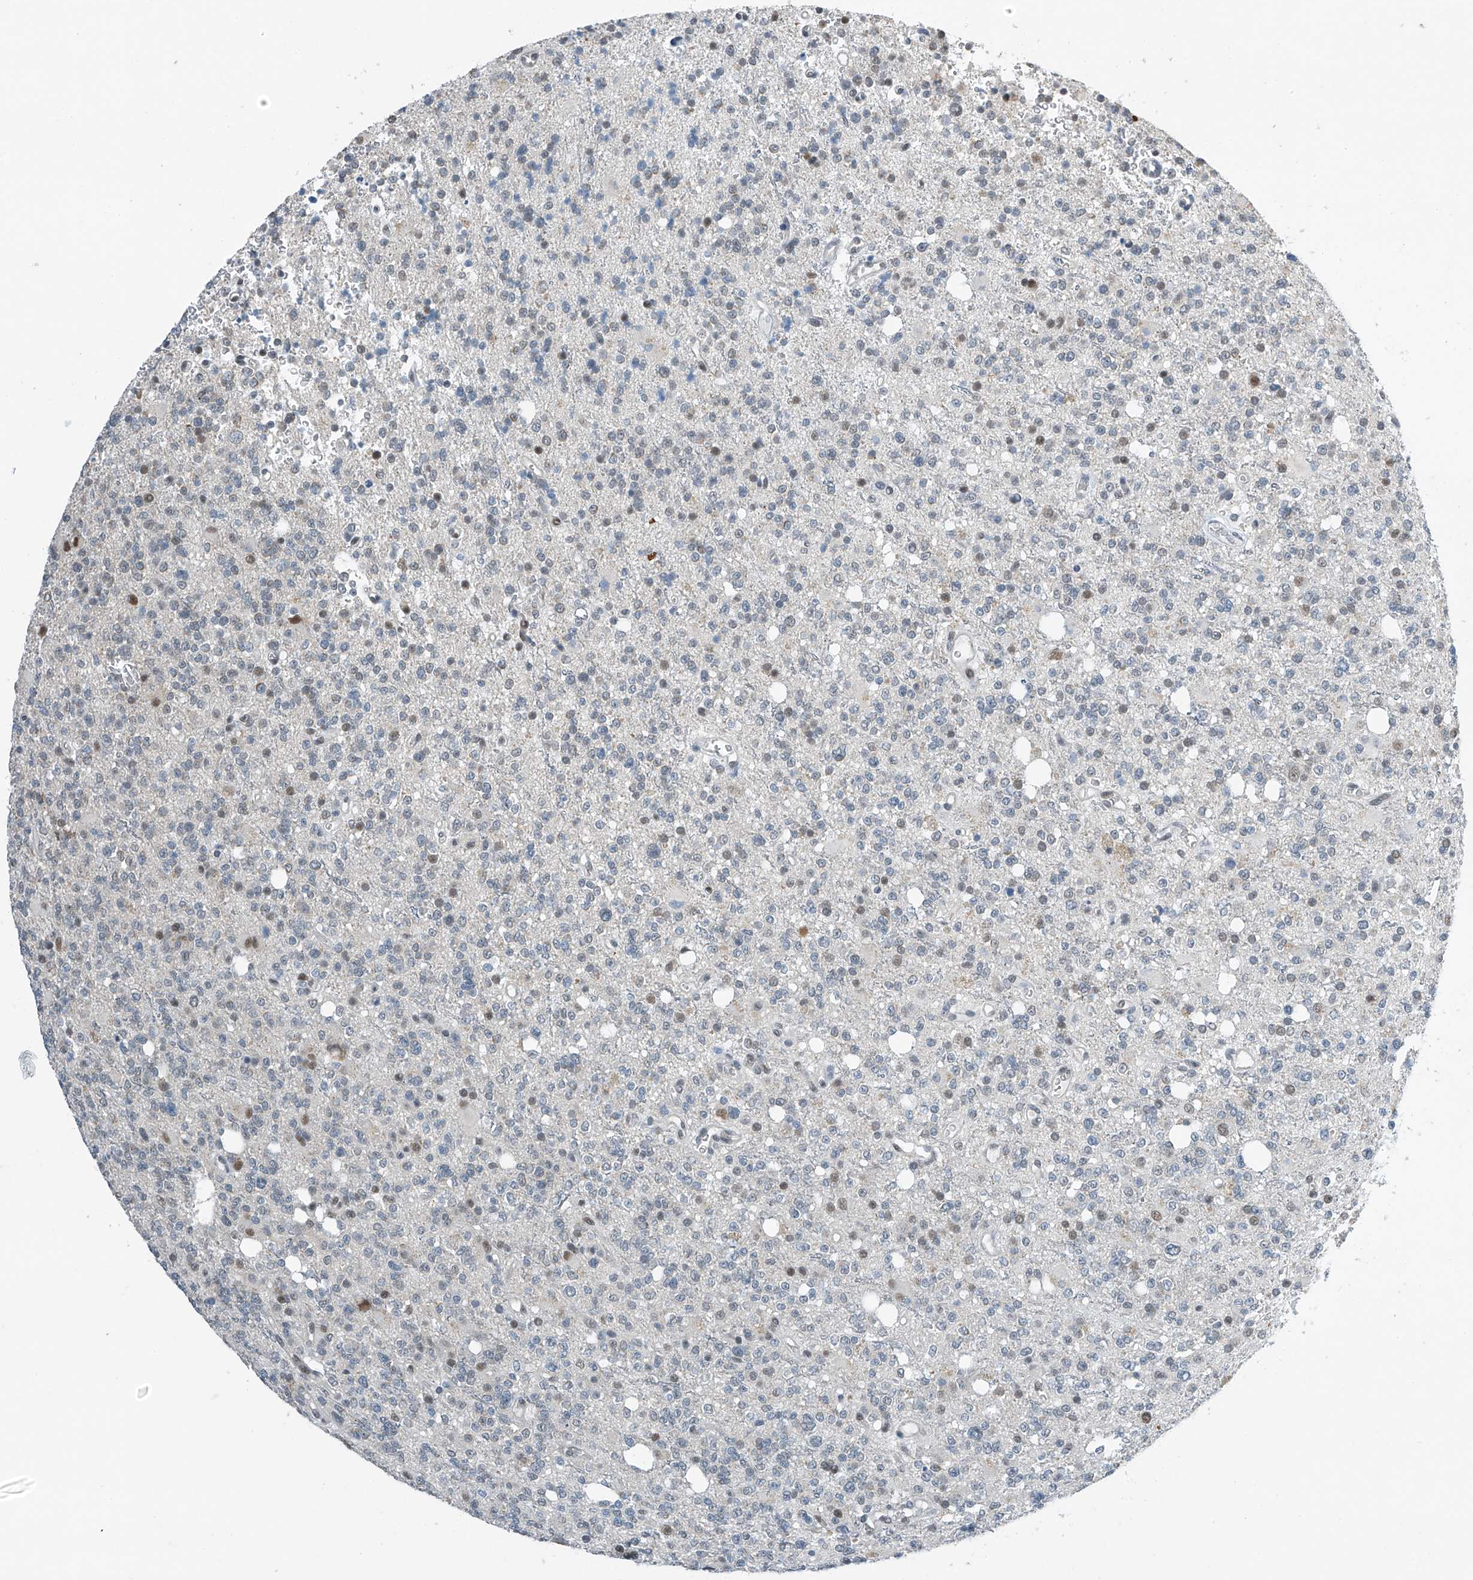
{"staining": {"intensity": "negative", "quantity": "none", "location": "none"}, "tissue": "glioma", "cell_type": "Tumor cells", "image_type": "cancer", "snomed": [{"axis": "morphology", "description": "Glioma, malignant, High grade"}, {"axis": "topography", "description": "Brain"}], "caption": "Image shows no significant protein staining in tumor cells of high-grade glioma (malignant).", "gene": "TAF8", "patient": {"sex": "female", "age": 62}}